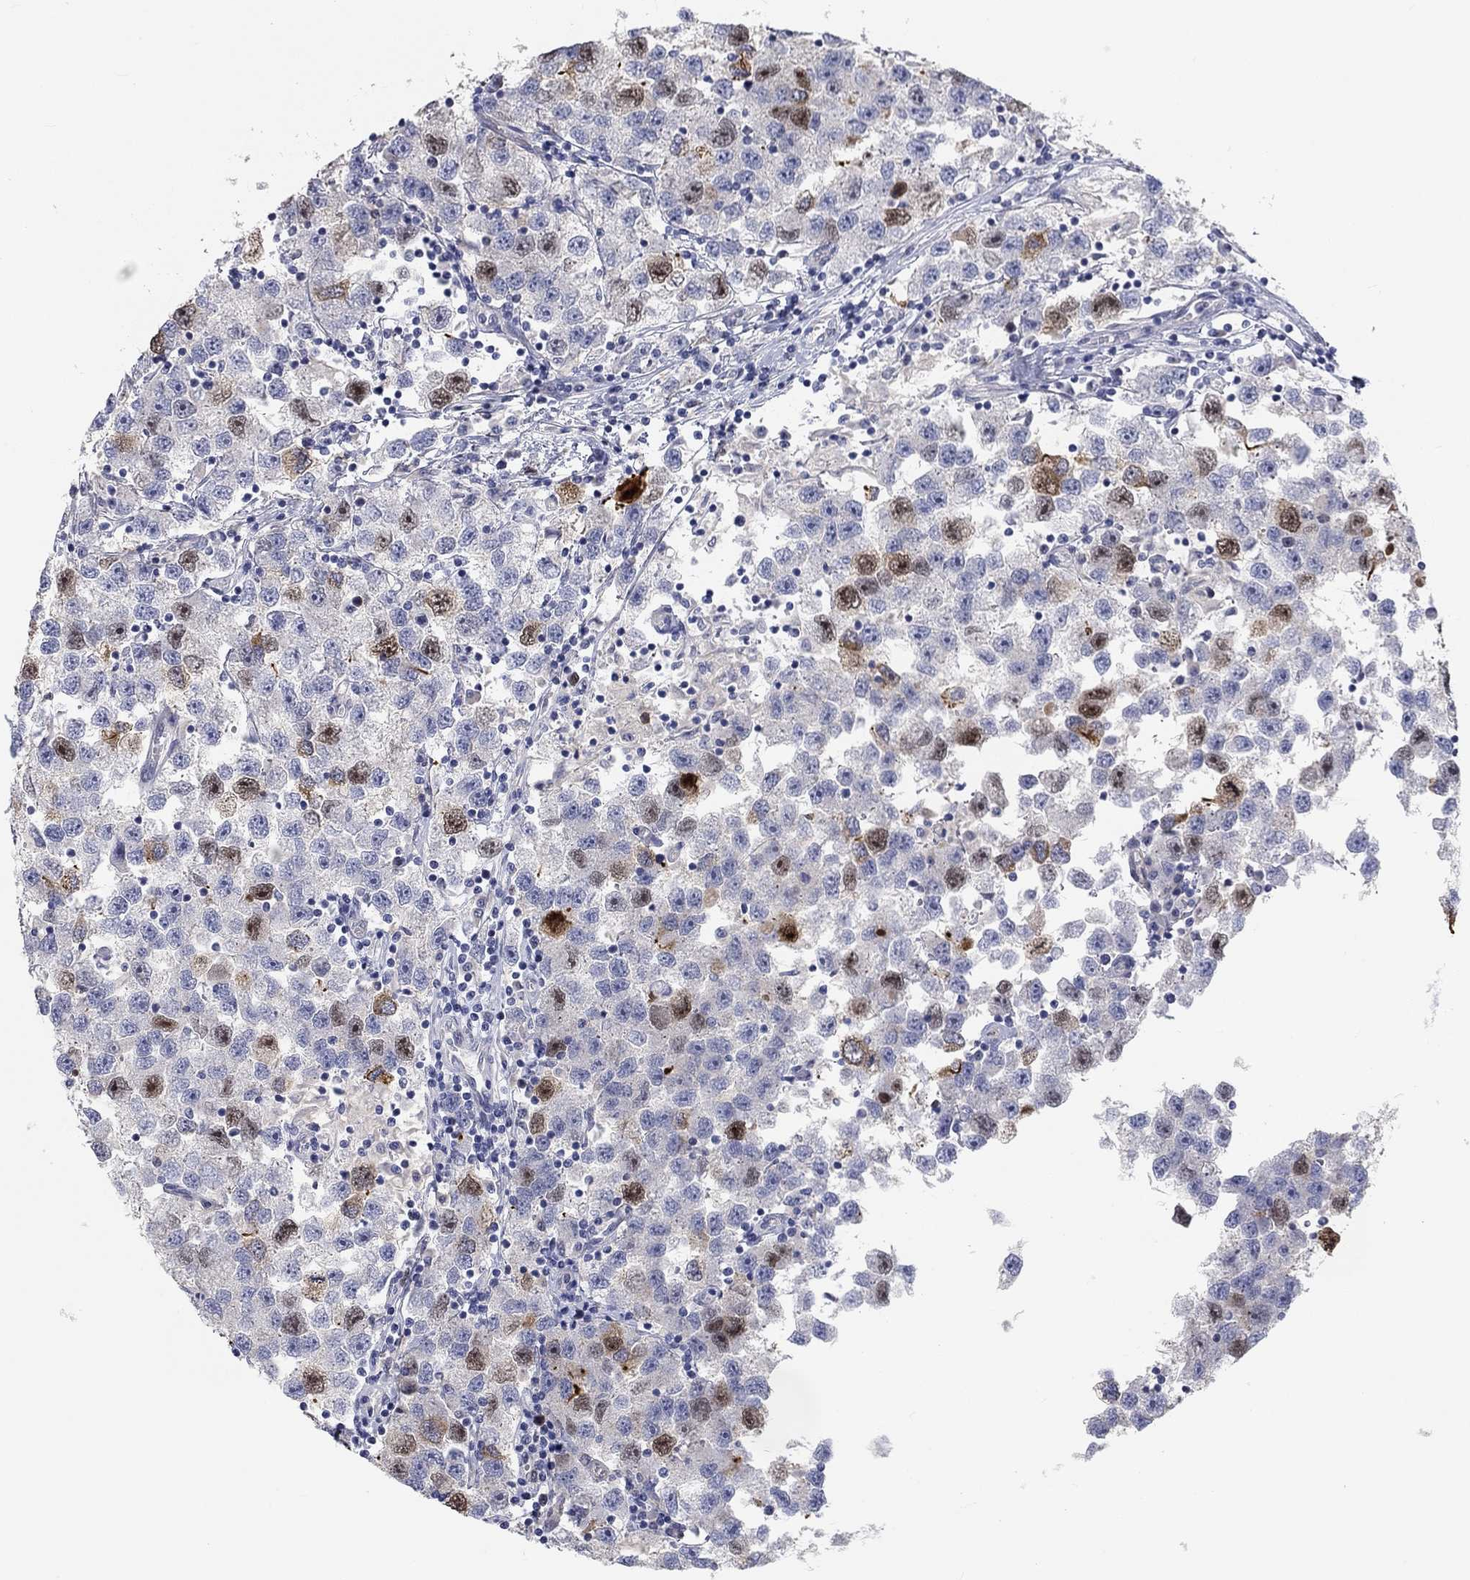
{"staining": {"intensity": "moderate", "quantity": "<25%", "location": "nuclear"}, "tissue": "testis cancer", "cell_type": "Tumor cells", "image_type": "cancer", "snomed": [{"axis": "morphology", "description": "Seminoma, NOS"}, {"axis": "topography", "description": "Testis"}], "caption": "Brown immunohistochemical staining in human testis cancer reveals moderate nuclear positivity in approximately <25% of tumor cells.", "gene": "PRC1", "patient": {"sex": "male", "age": 26}}